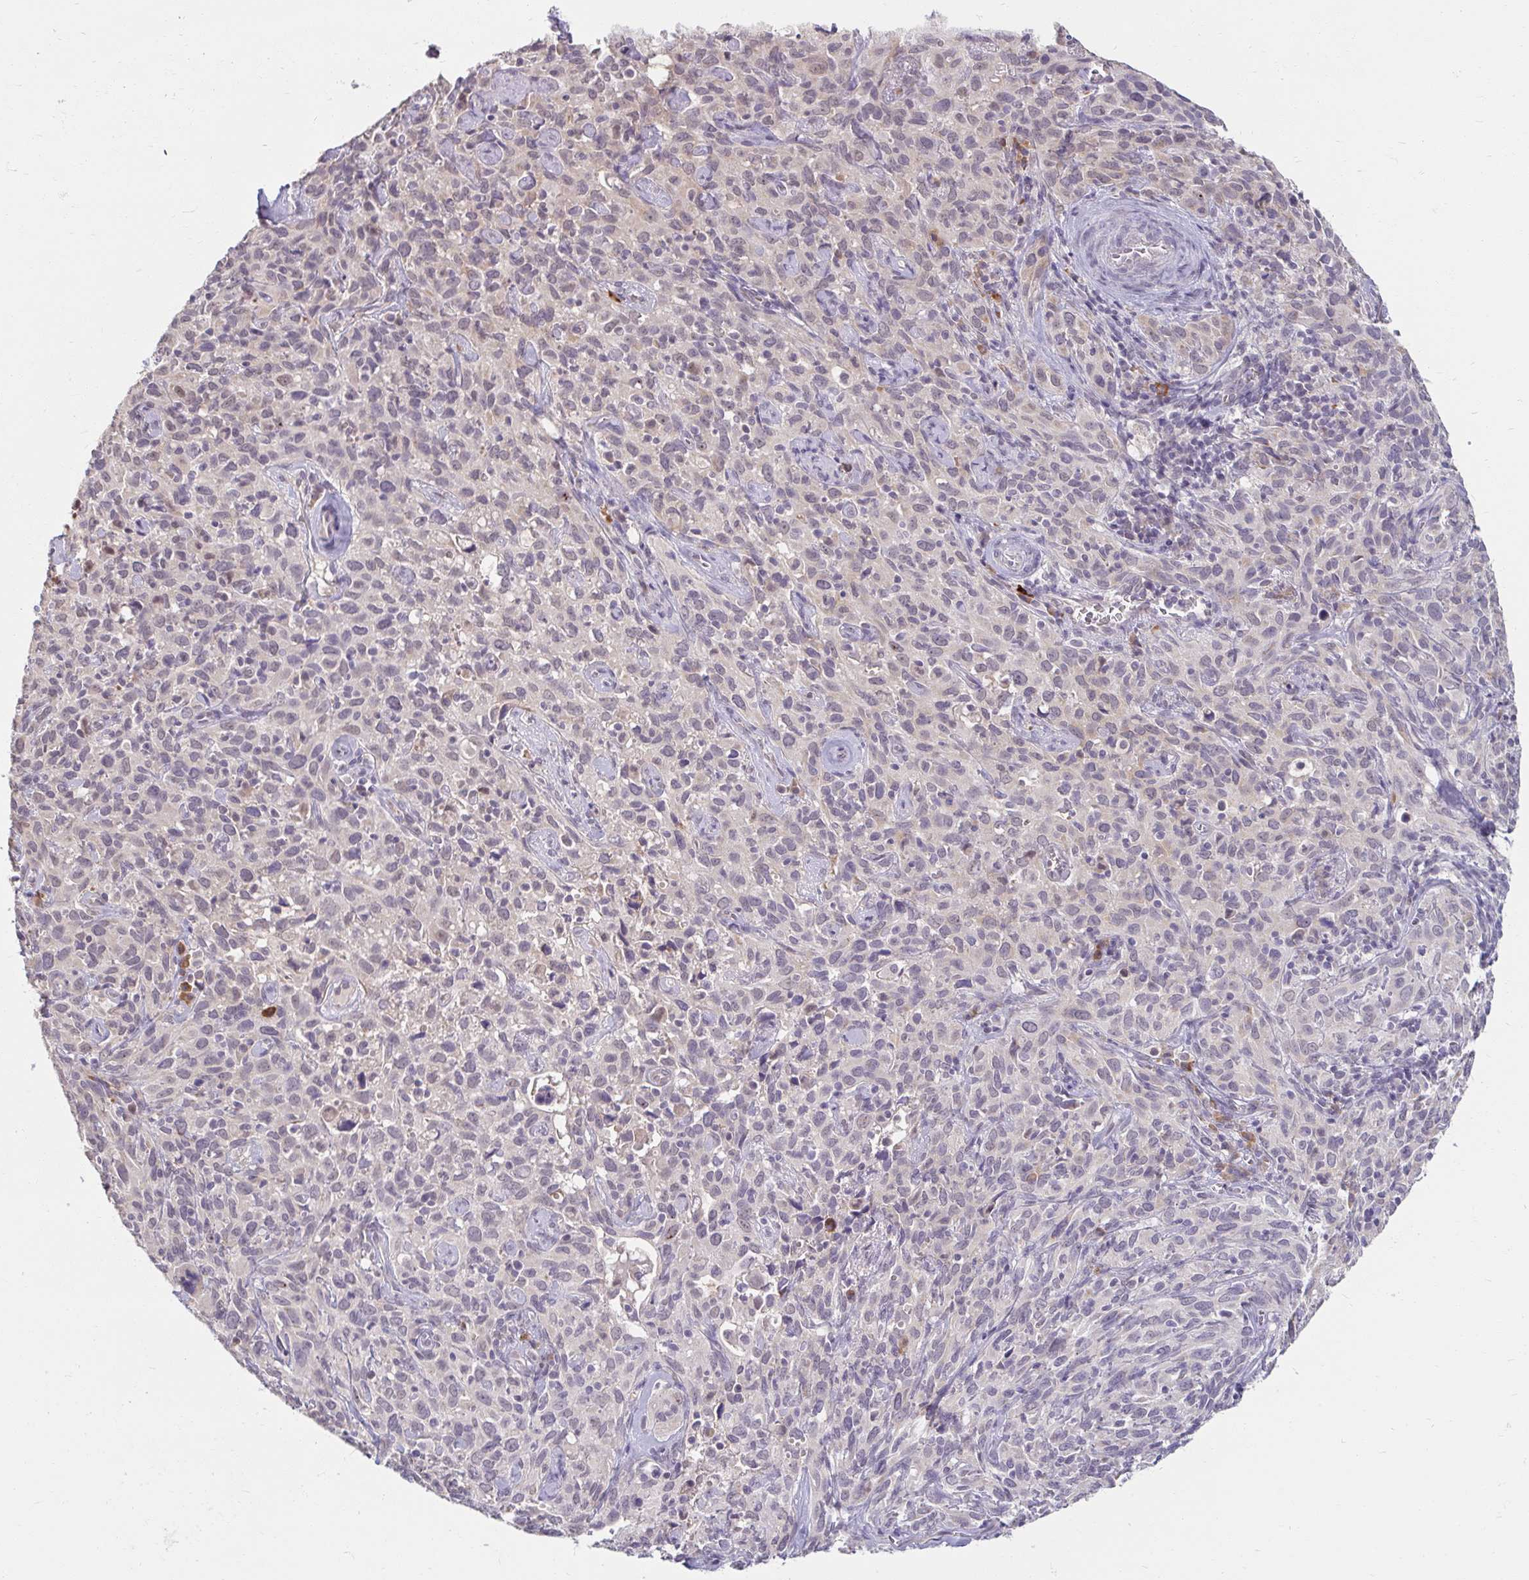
{"staining": {"intensity": "weak", "quantity": "<25%", "location": "nuclear"}, "tissue": "cervical cancer", "cell_type": "Tumor cells", "image_type": "cancer", "snomed": [{"axis": "morphology", "description": "Normal tissue, NOS"}, {"axis": "morphology", "description": "Squamous cell carcinoma, NOS"}, {"axis": "topography", "description": "Cervix"}], "caption": "The immunohistochemistry (IHC) photomicrograph has no significant staining in tumor cells of cervical squamous cell carcinoma tissue. (Brightfield microscopy of DAB immunohistochemistry at high magnification).", "gene": "DDN", "patient": {"sex": "female", "age": 51}}